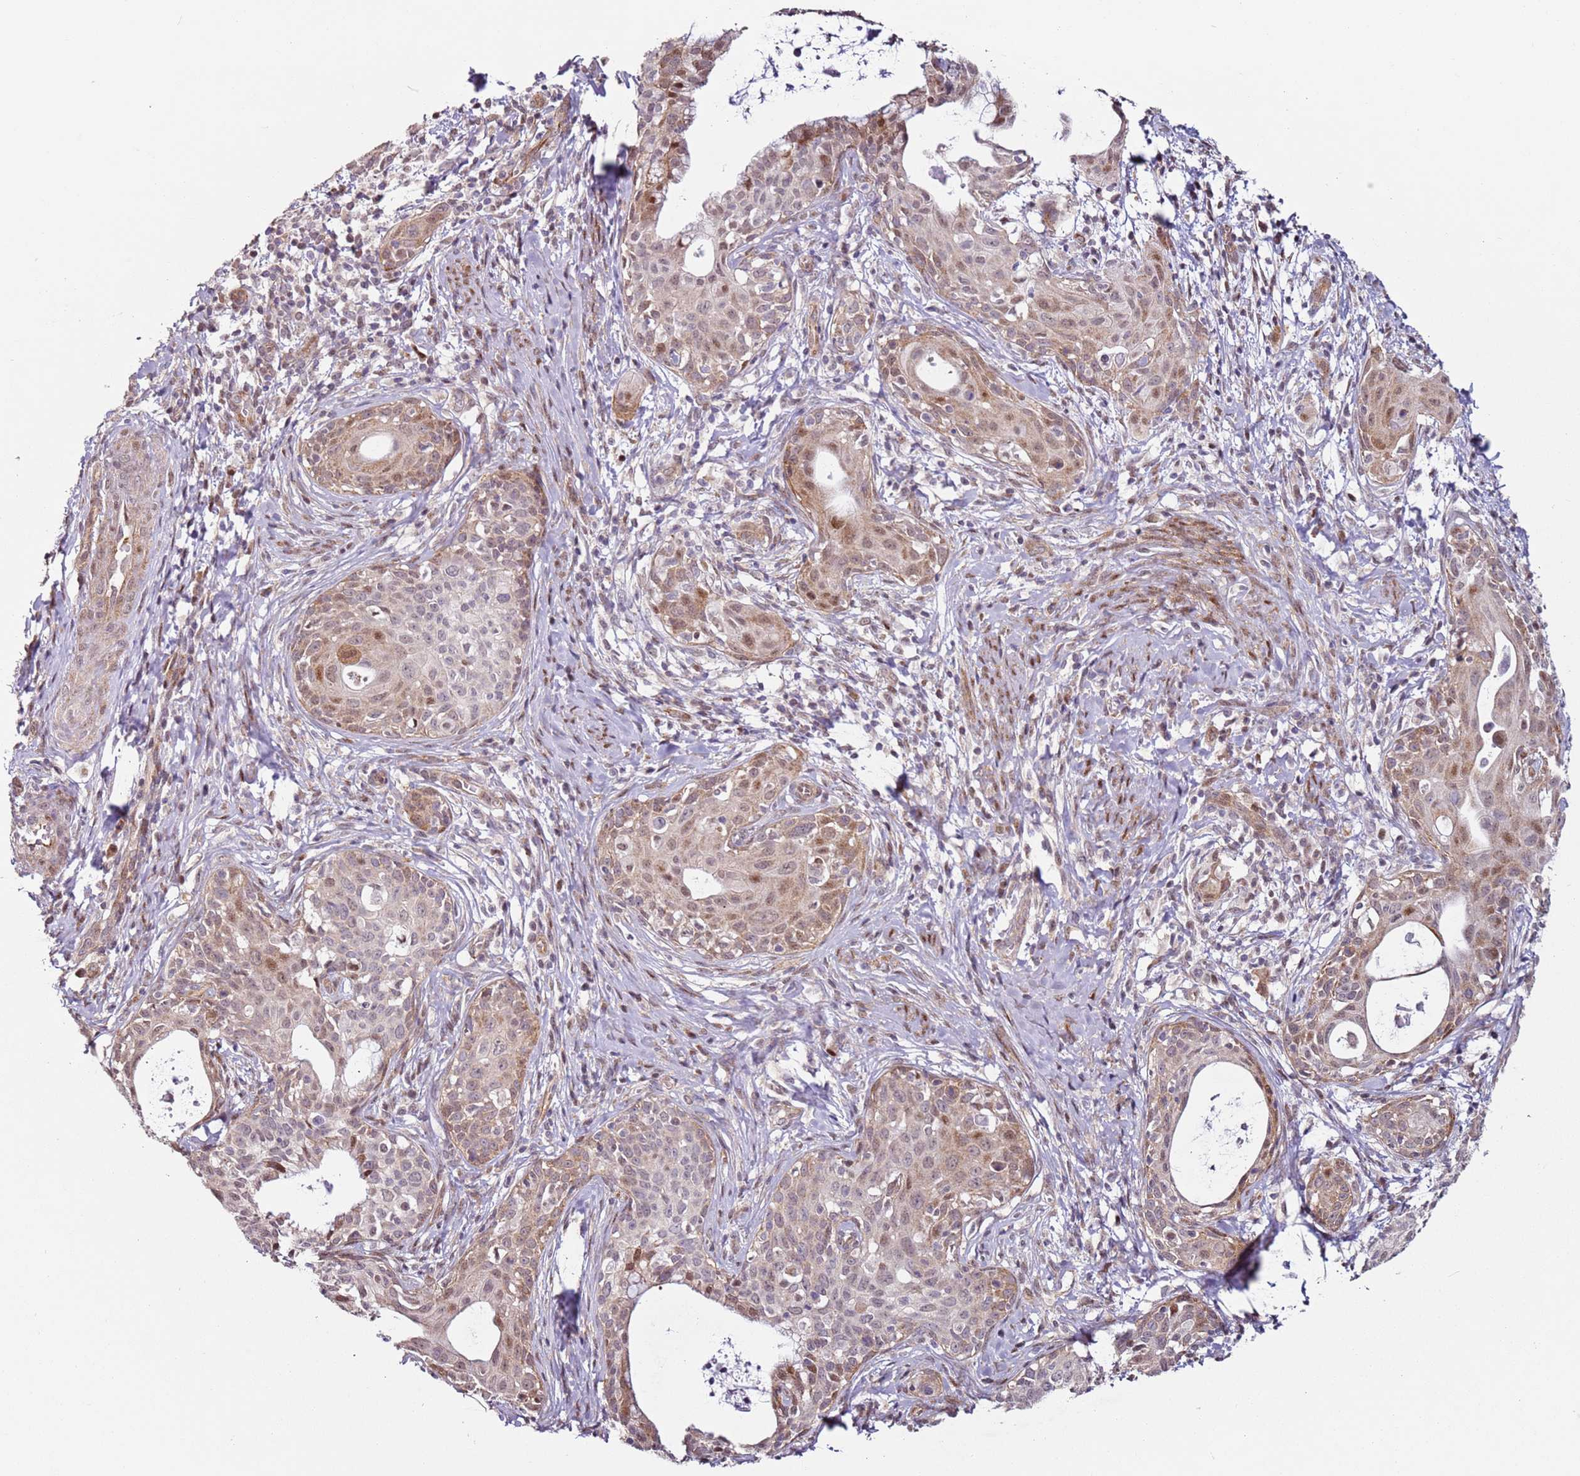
{"staining": {"intensity": "moderate", "quantity": "<25%", "location": "cytoplasmic/membranous,nuclear"}, "tissue": "cervical cancer", "cell_type": "Tumor cells", "image_type": "cancer", "snomed": [{"axis": "morphology", "description": "Squamous cell carcinoma, NOS"}, {"axis": "topography", "description": "Cervix"}], "caption": "Protein staining of cervical cancer tissue shows moderate cytoplasmic/membranous and nuclear expression in about <25% of tumor cells.", "gene": "PSMD4", "patient": {"sex": "female", "age": 52}}